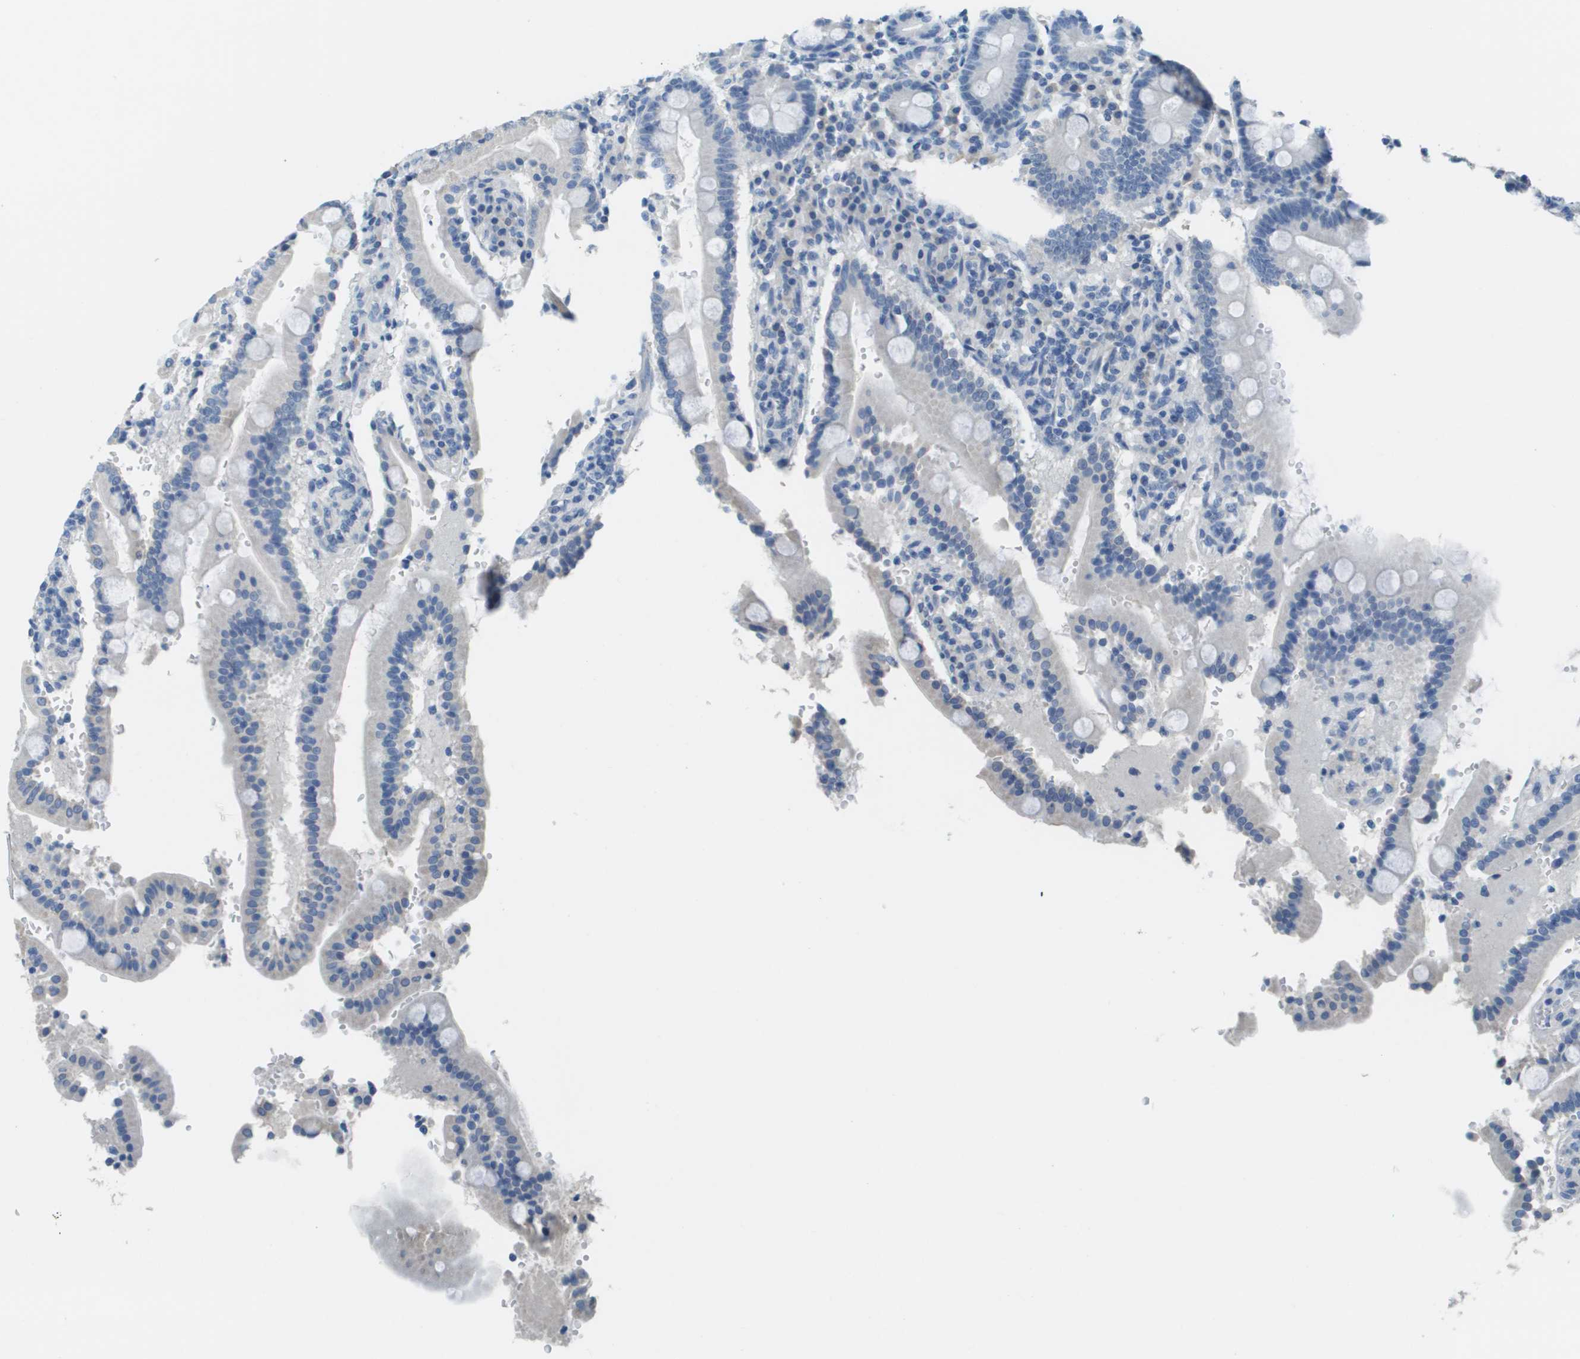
{"staining": {"intensity": "negative", "quantity": "none", "location": "none"}, "tissue": "duodenum", "cell_type": "Glandular cells", "image_type": "normal", "snomed": [{"axis": "morphology", "description": "Normal tissue, NOS"}, {"axis": "topography", "description": "Small intestine, NOS"}], "caption": "This is an immunohistochemistry image of benign human duodenum. There is no expression in glandular cells.", "gene": "PTGDR2", "patient": {"sex": "female", "age": 71}}